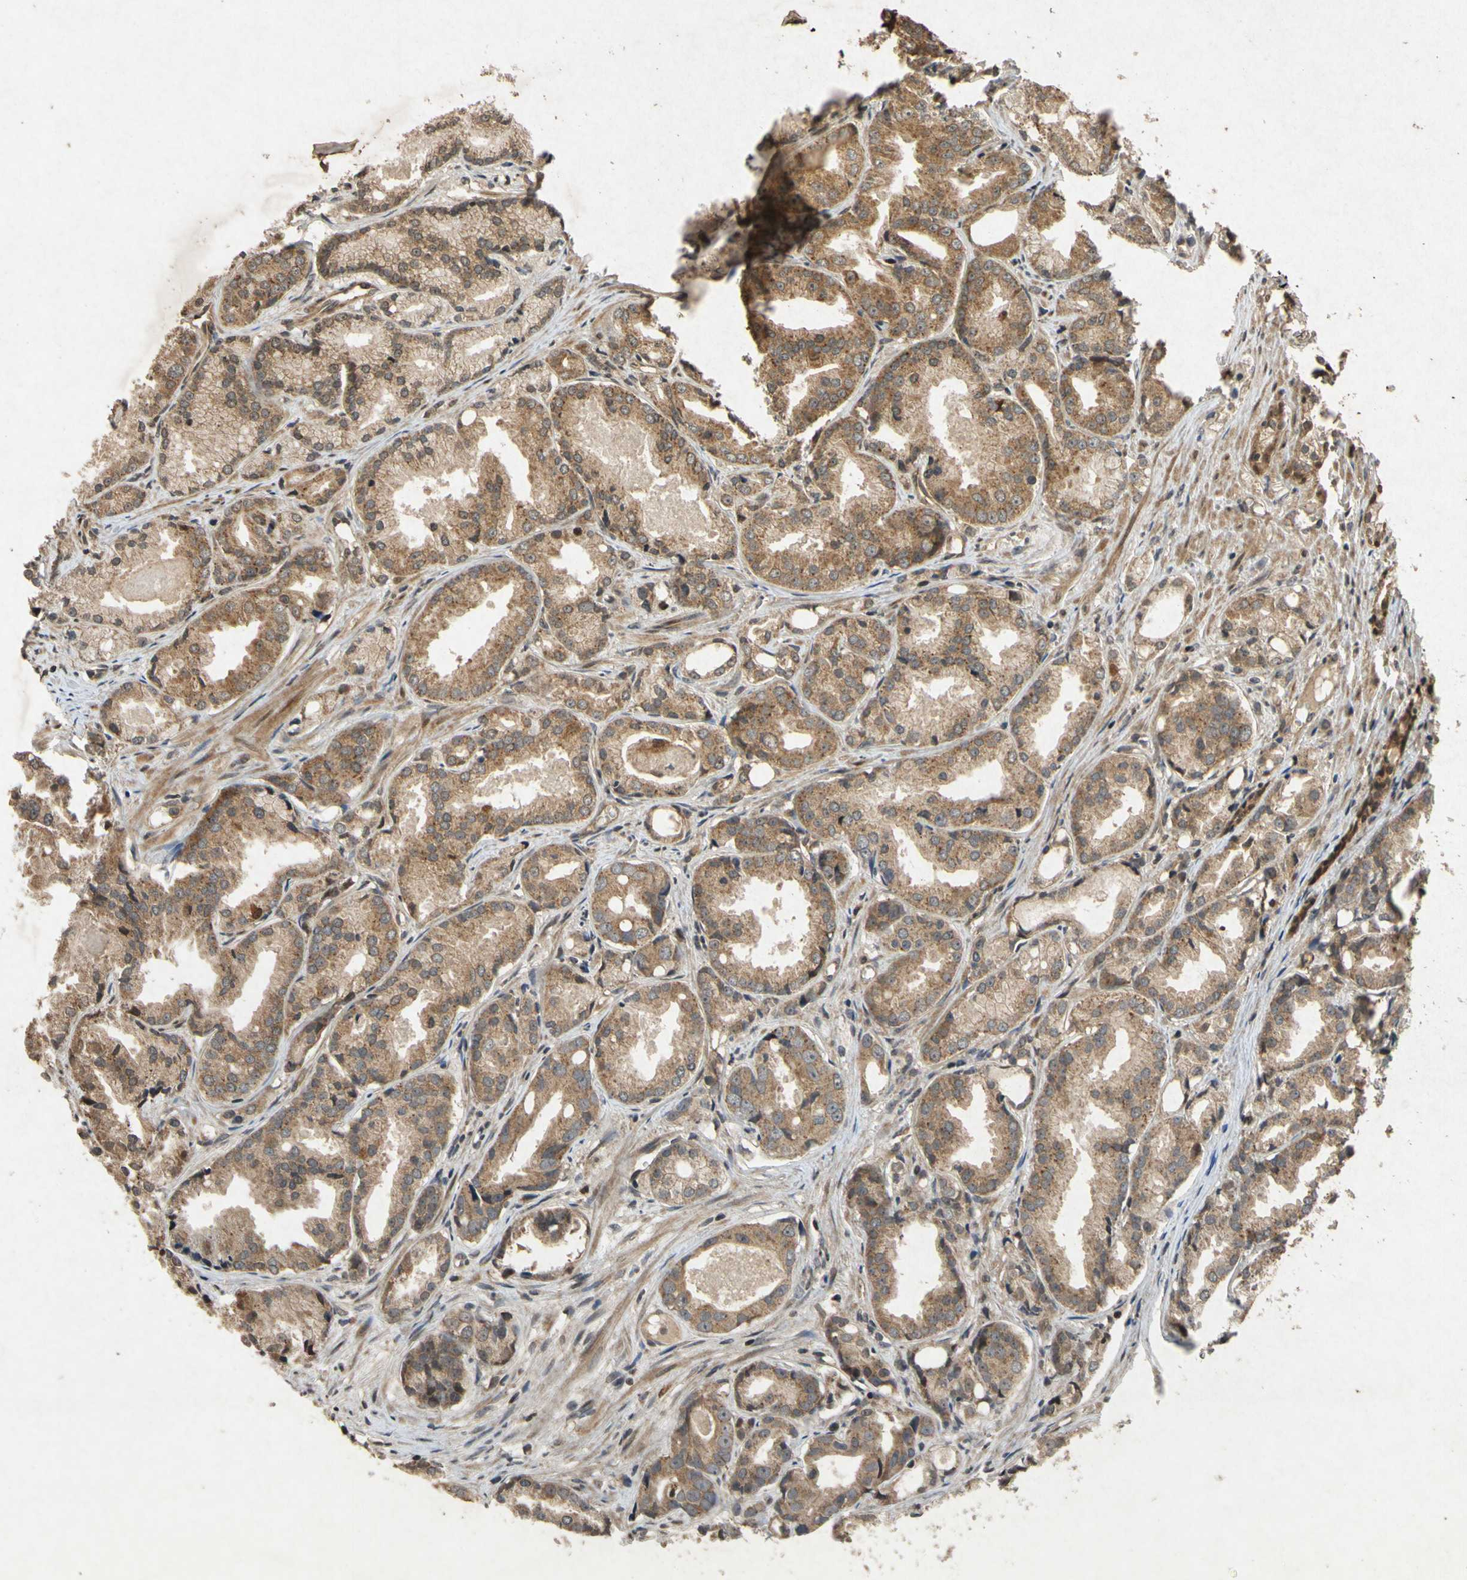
{"staining": {"intensity": "moderate", "quantity": ">75%", "location": "cytoplasmic/membranous"}, "tissue": "prostate cancer", "cell_type": "Tumor cells", "image_type": "cancer", "snomed": [{"axis": "morphology", "description": "Adenocarcinoma, Low grade"}, {"axis": "topography", "description": "Prostate"}], "caption": "IHC micrograph of prostate low-grade adenocarcinoma stained for a protein (brown), which reveals medium levels of moderate cytoplasmic/membranous positivity in approximately >75% of tumor cells.", "gene": "ATP6V1H", "patient": {"sex": "male", "age": 72}}